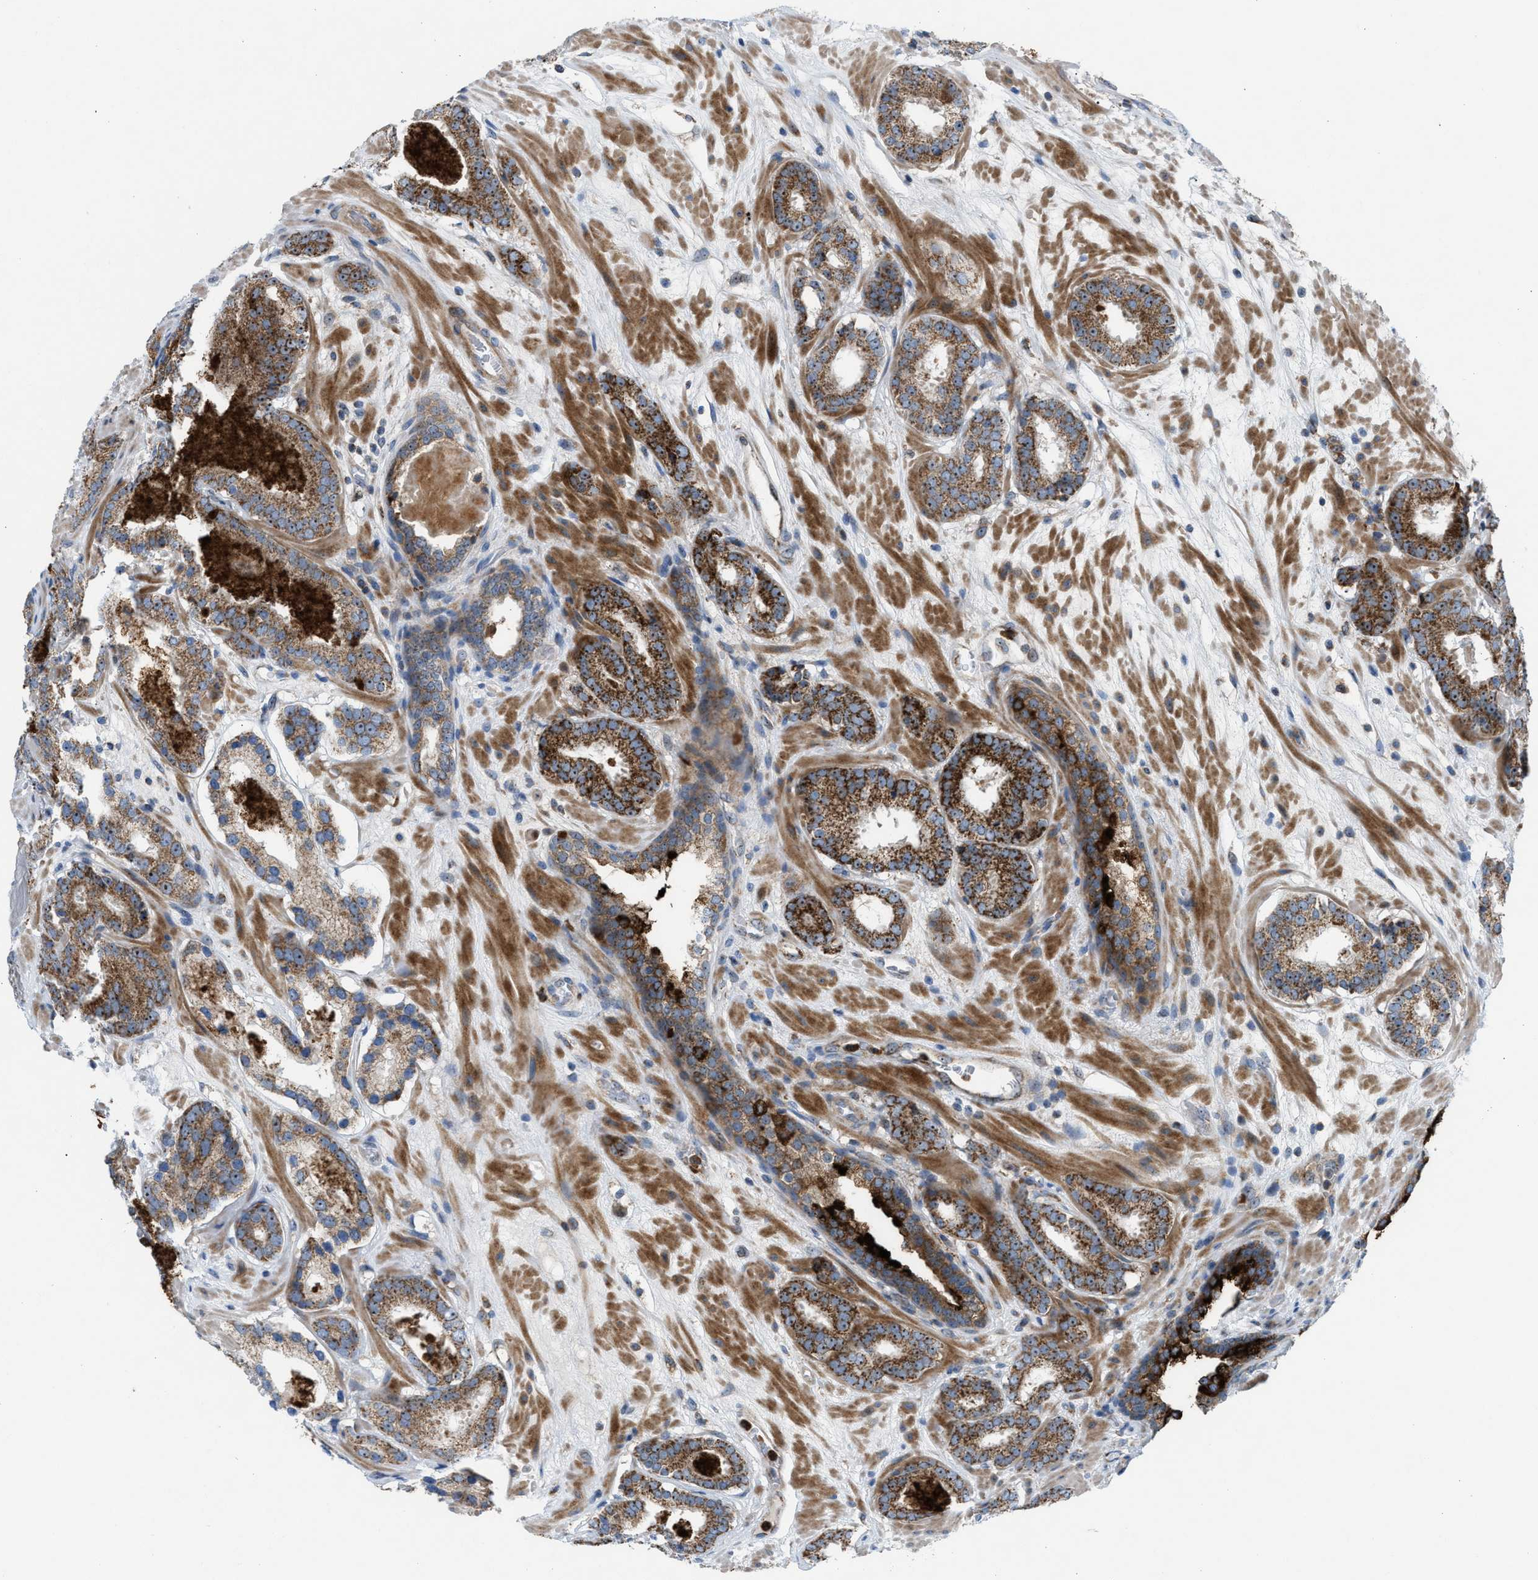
{"staining": {"intensity": "strong", "quantity": ">75%", "location": "cytoplasmic/membranous,nuclear"}, "tissue": "prostate cancer", "cell_type": "Tumor cells", "image_type": "cancer", "snomed": [{"axis": "morphology", "description": "Adenocarcinoma, Low grade"}, {"axis": "topography", "description": "Prostate"}], "caption": "Human low-grade adenocarcinoma (prostate) stained with a brown dye displays strong cytoplasmic/membranous and nuclear positive positivity in approximately >75% of tumor cells.", "gene": "TPH1", "patient": {"sex": "male", "age": 69}}